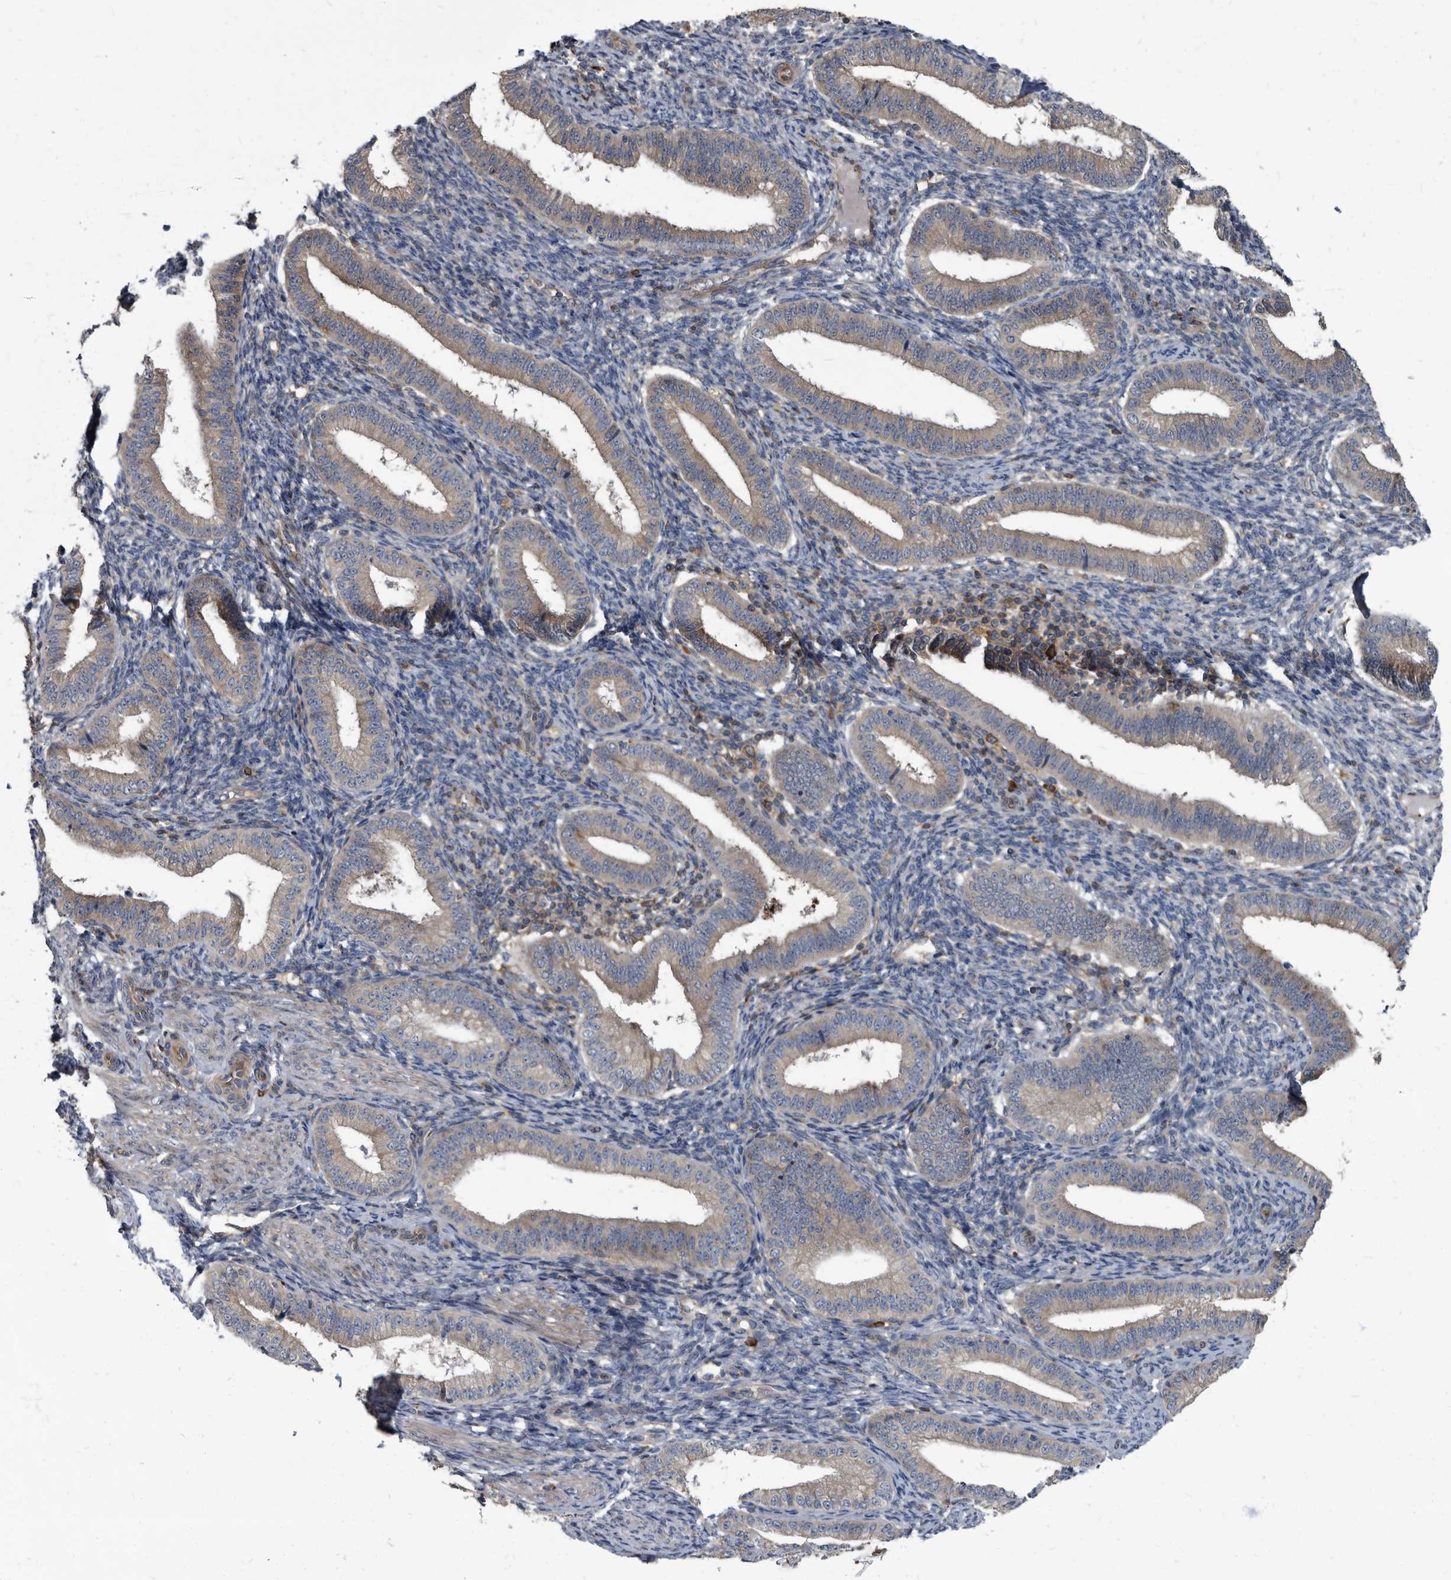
{"staining": {"intensity": "moderate", "quantity": "<25%", "location": "cytoplasmic/membranous"}, "tissue": "endometrium", "cell_type": "Cells in endometrial stroma", "image_type": "normal", "snomed": [{"axis": "morphology", "description": "Normal tissue, NOS"}, {"axis": "topography", "description": "Endometrium"}], "caption": "A brown stain shows moderate cytoplasmic/membranous positivity of a protein in cells in endometrial stroma of unremarkable human endometrium.", "gene": "CDV3", "patient": {"sex": "female", "age": 39}}